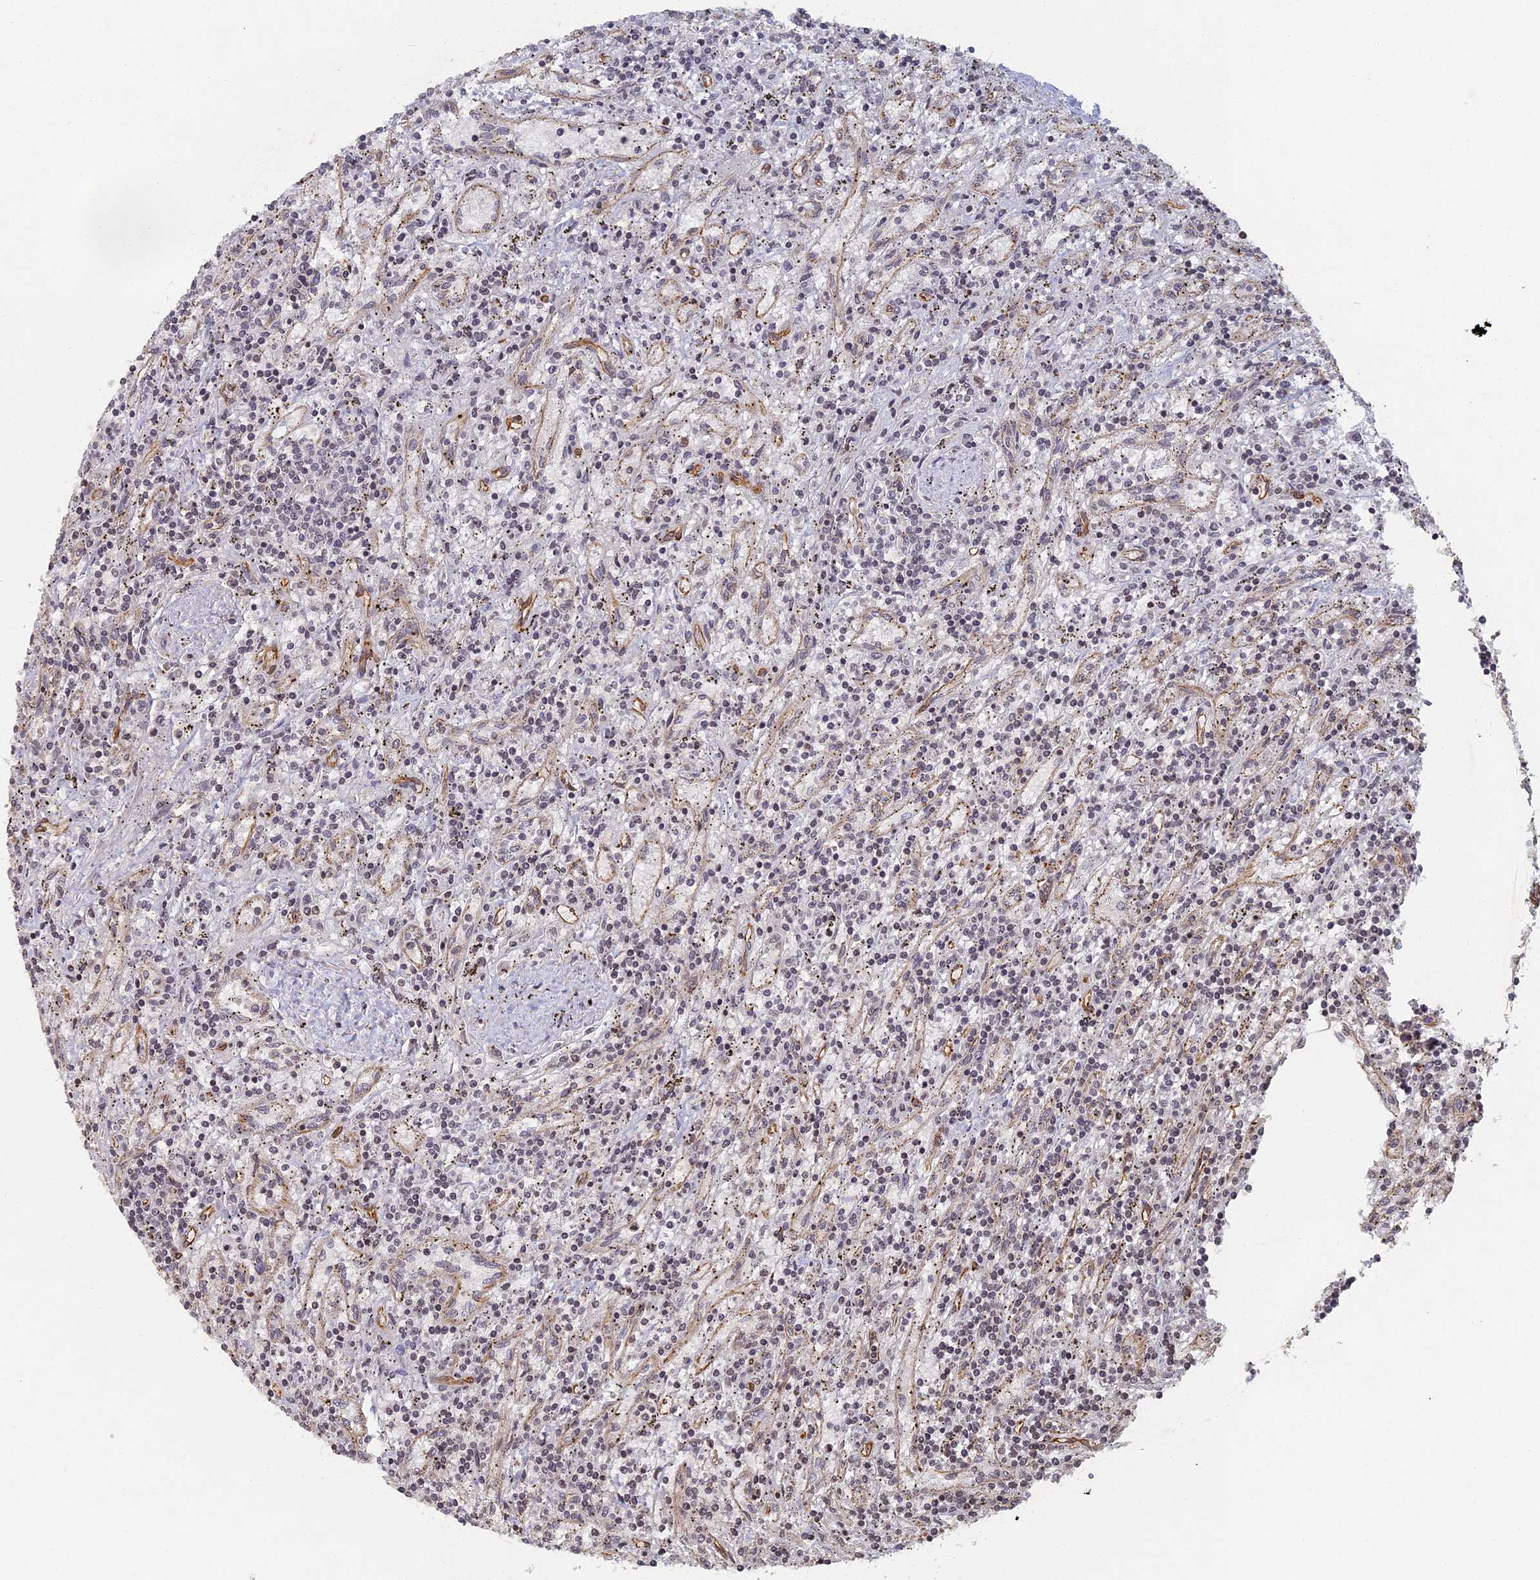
{"staining": {"intensity": "negative", "quantity": "none", "location": "none"}, "tissue": "lymphoma", "cell_type": "Tumor cells", "image_type": "cancer", "snomed": [{"axis": "morphology", "description": "Malignant lymphoma, non-Hodgkin's type, Low grade"}, {"axis": "topography", "description": "Spleen"}], "caption": "DAB immunohistochemical staining of human lymphoma reveals no significant staining in tumor cells.", "gene": "ABCB10", "patient": {"sex": "male", "age": 76}}